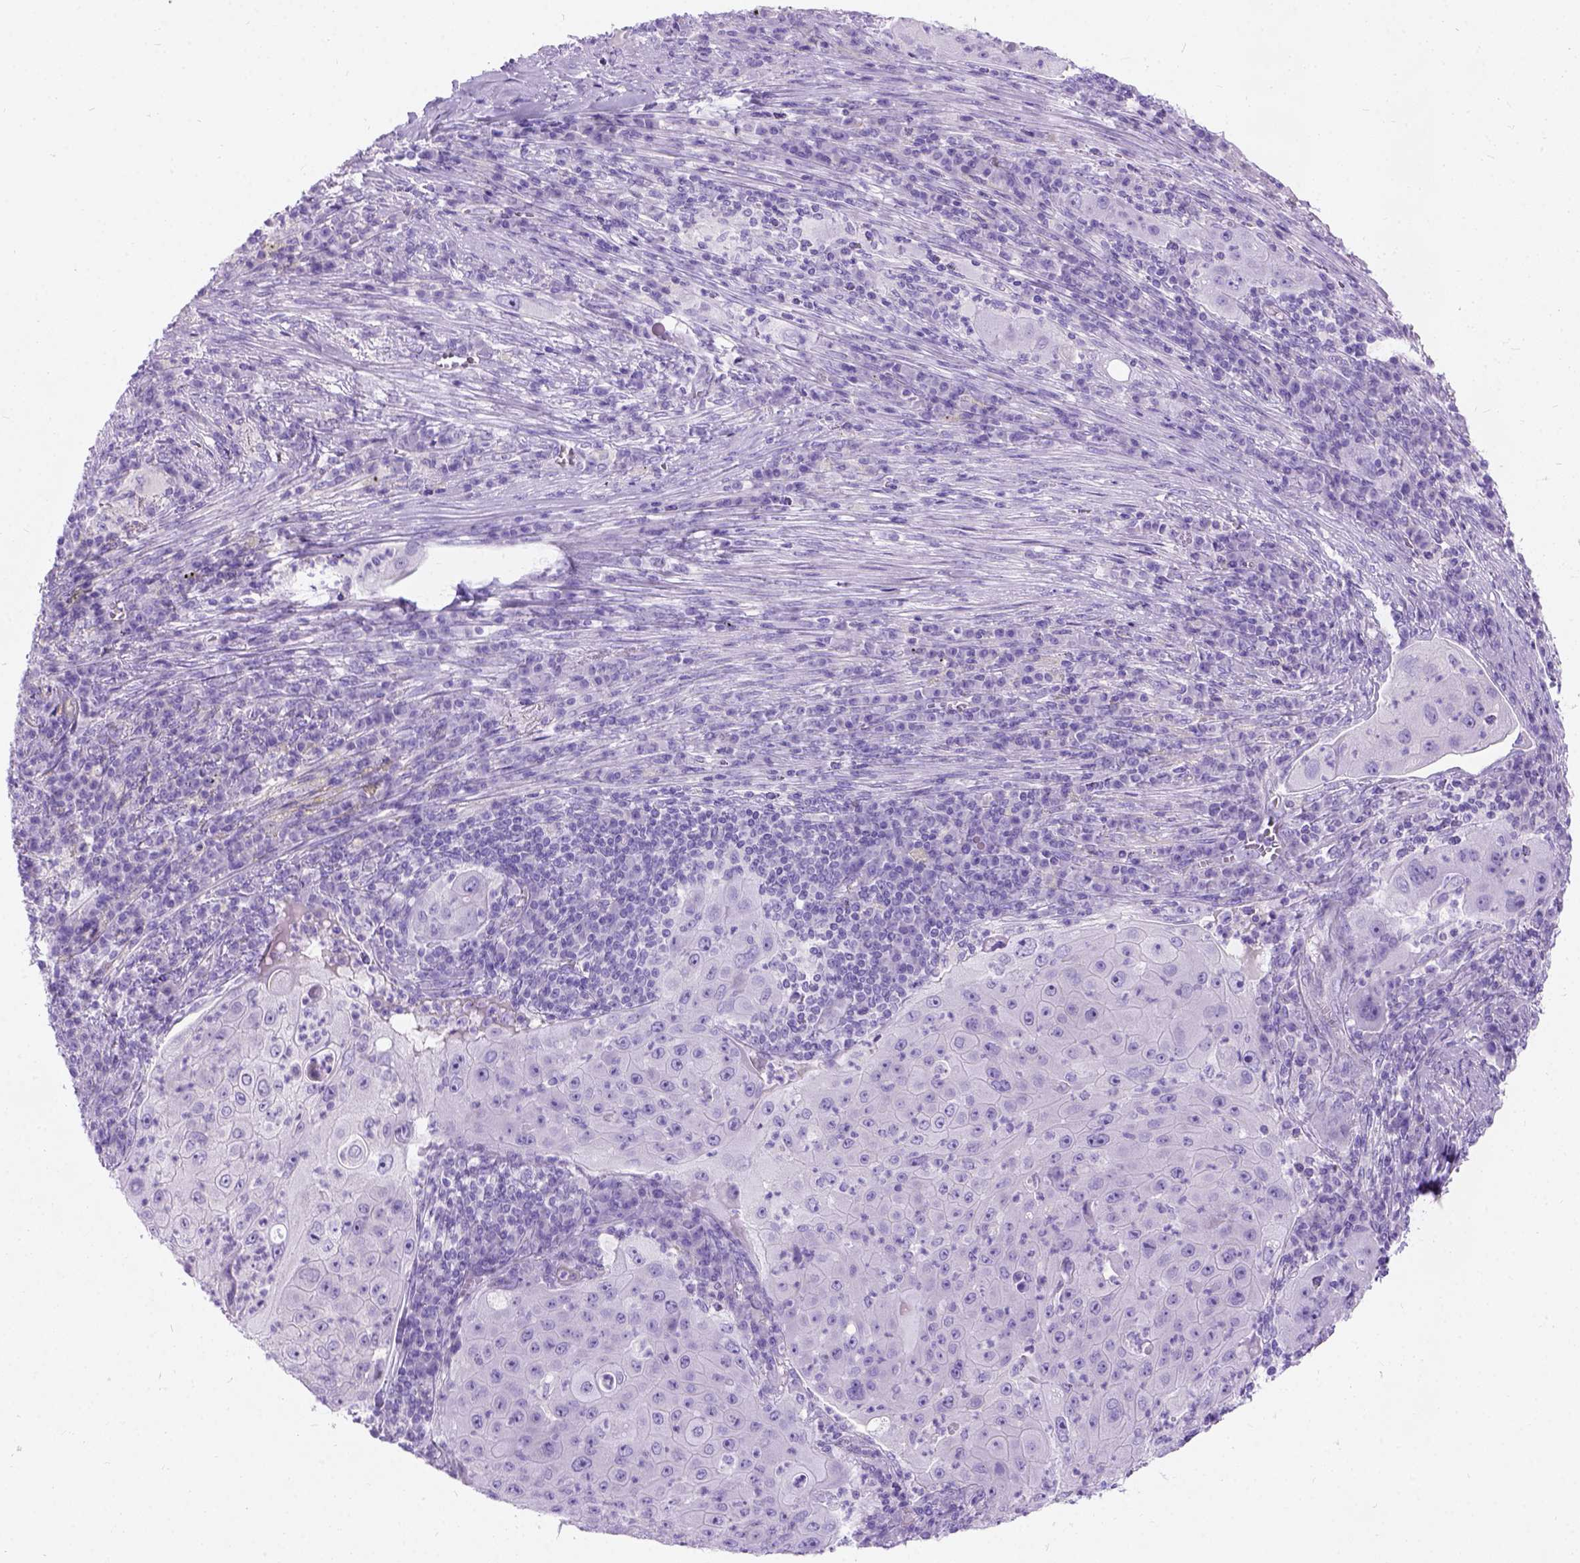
{"staining": {"intensity": "negative", "quantity": "none", "location": "none"}, "tissue": "lung cancer", "cell_type": "Tumor cells", "image_type": "cancer", "snomed": [{"axis": "morphology", "description": "Squamous cell carcinoma, NOS"}, {"axis": "topography", "description": "Lung"}], "caption": "Tumor cells show no significant positivity in lung cancer.", "gene": "C7orf57", "patient": {"sex": "female", "age": 59}}